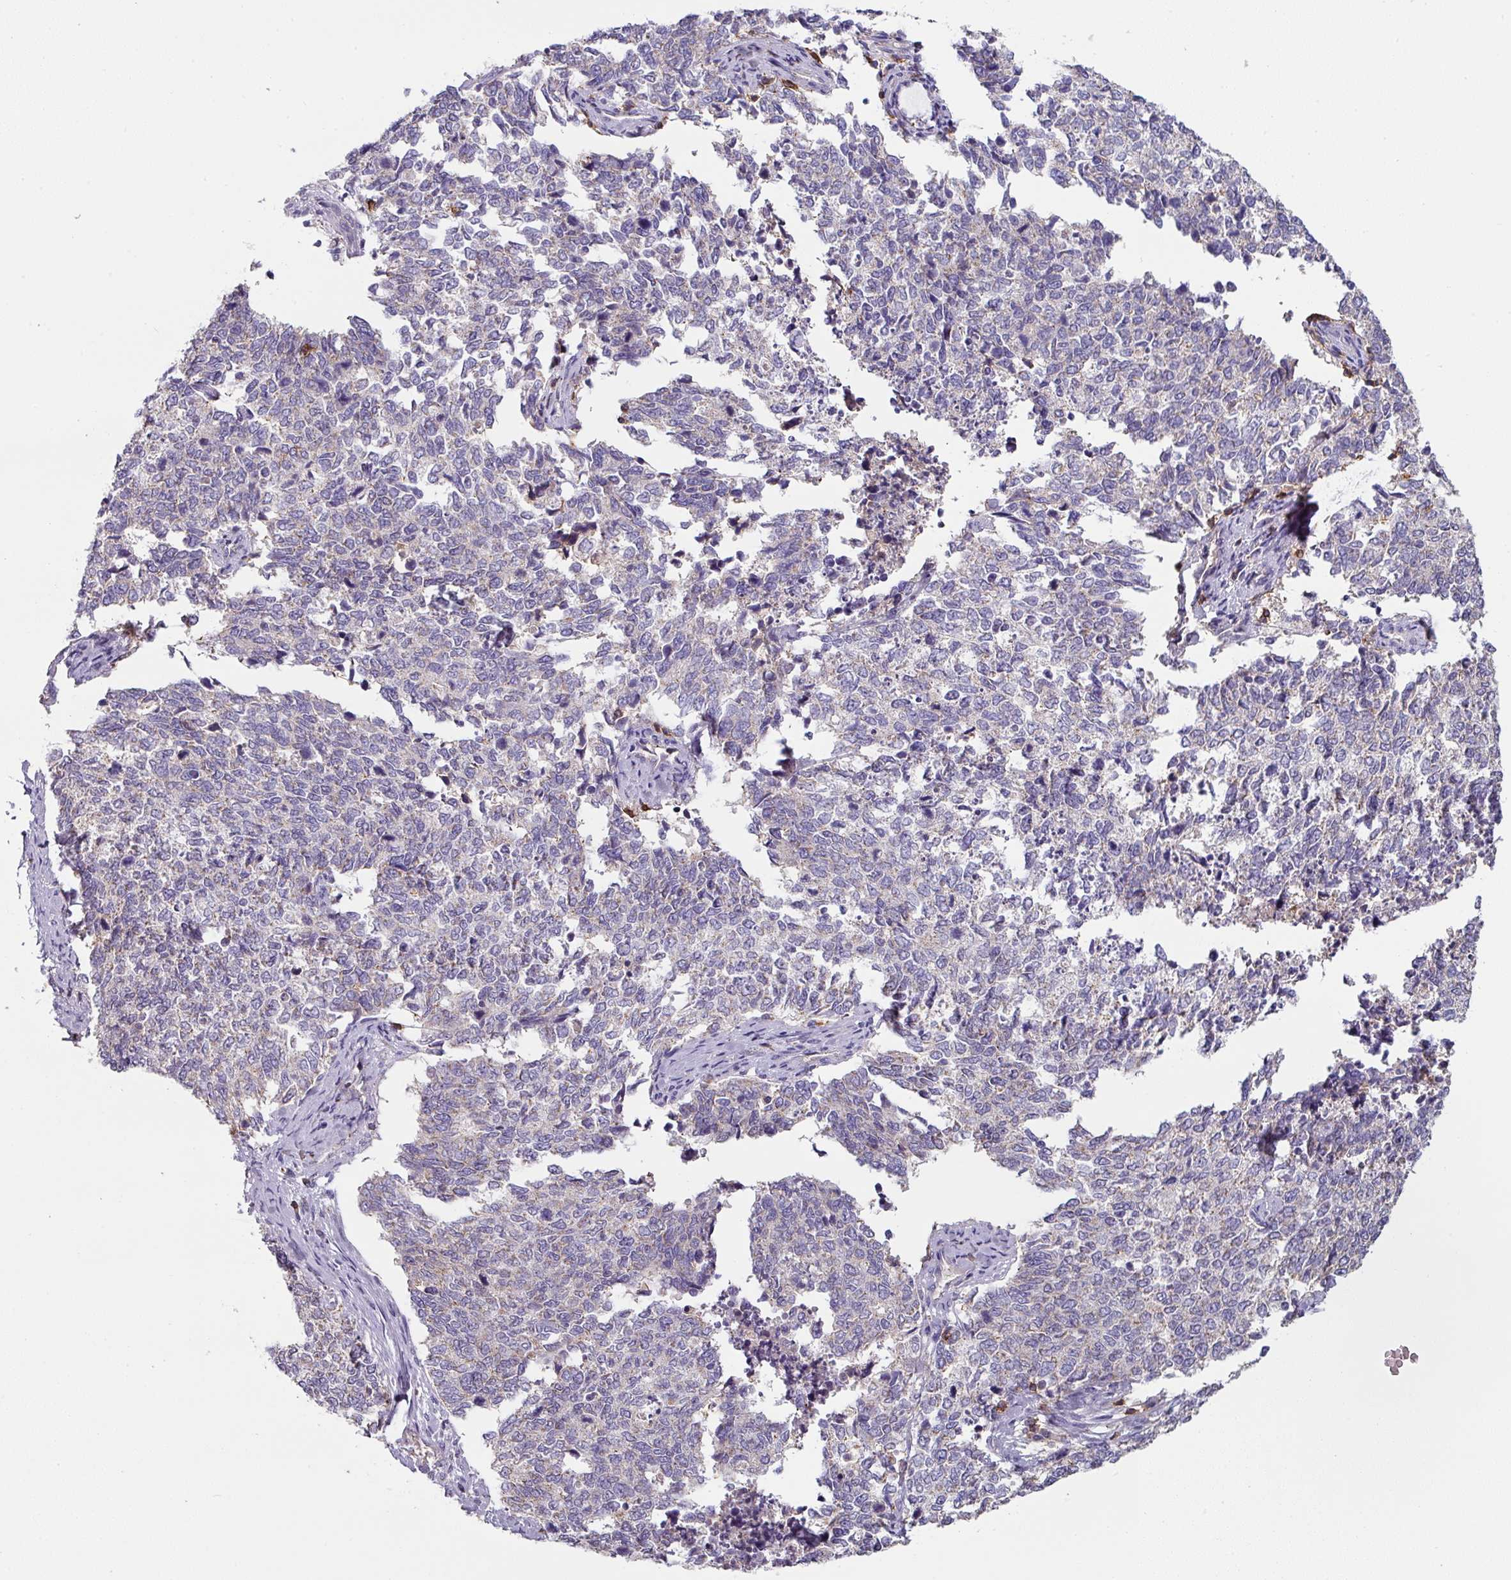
{"staining": {"intensity": "negative", "quantity": "none", "location": "none"}, "tissue": "cervical cancer", "cell_type": "Tumor cells", "image_type": "cancer", "snomed": [{"axis": "morphology", "description": "Squamous cell carcinoma, NOS"}, {"axis": "topography", "description": "Cervix"}], "caption": "This is an immunohistochemistry photomicrograph of human squamous cell carcinoma (cervical). There is no positivity in tumor cells.", "gene": "CD3G", "patient": {"sex": "female", "age": 63}}